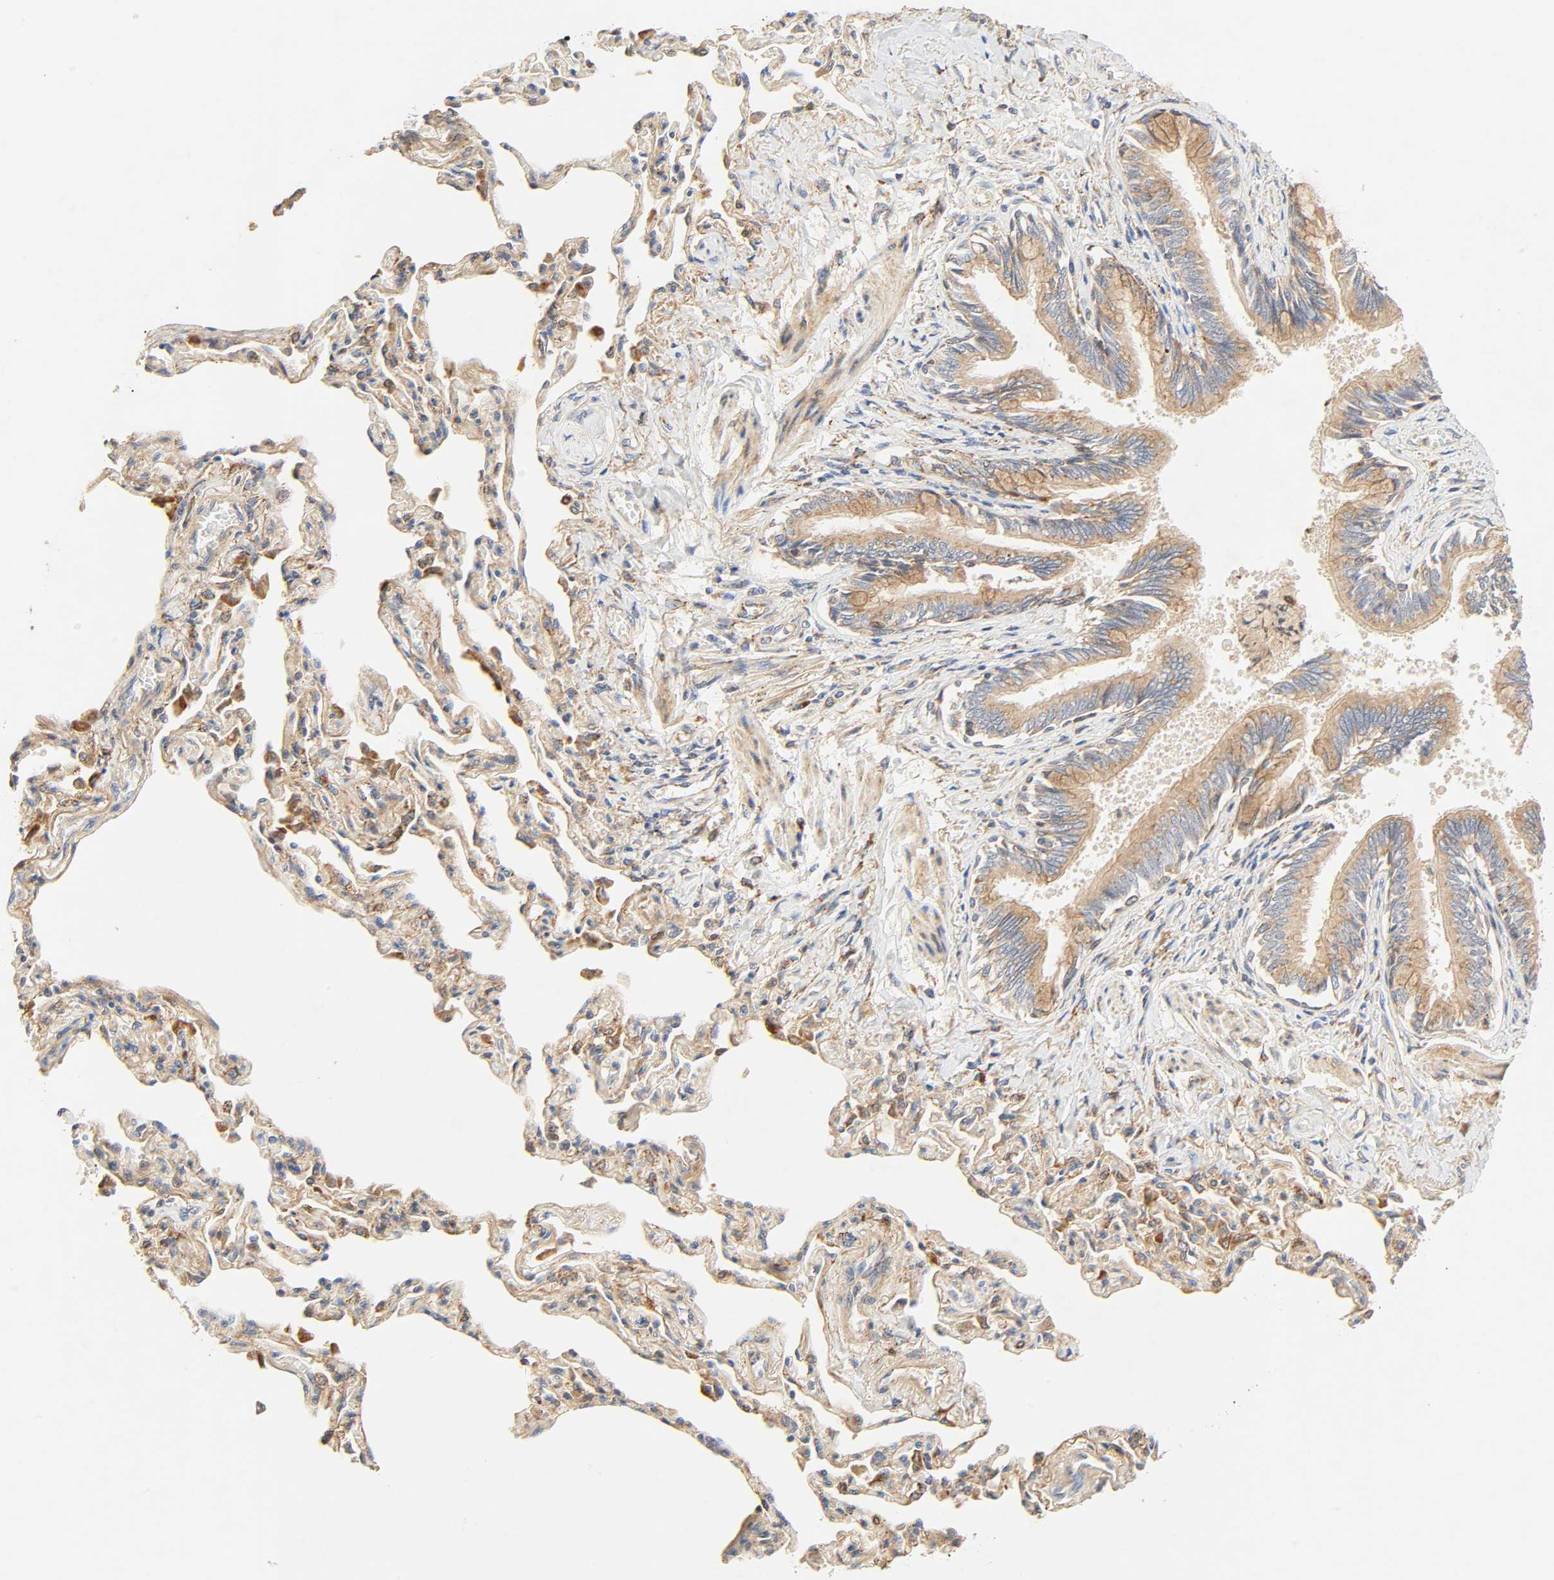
{"staining": {"intensity": "moderate", "quantity": ">75%", "location": "cytoplasmic/membranous"}, "tissue": "bronchus", "cell_type": "Respiratory epithelial cells", "image_type": "normal", "snomed": [{"axis": "morphology", "description": "Normal tissue, NOS"}, {"axis": "topography", "description": "Lung"}], "caption": "Immunohistochemical staining of normal human bronchus shows medium levels of moderate cytoplasmic/membranous expression in about >75% of respiratory epithelial cells. (DAB (3,3'-diaminobenzidine) IHC, brown staining for protein, blue staining for nuclei).", "gene": "MAPK6", "patient": {"sex": "male", "age": 64}}